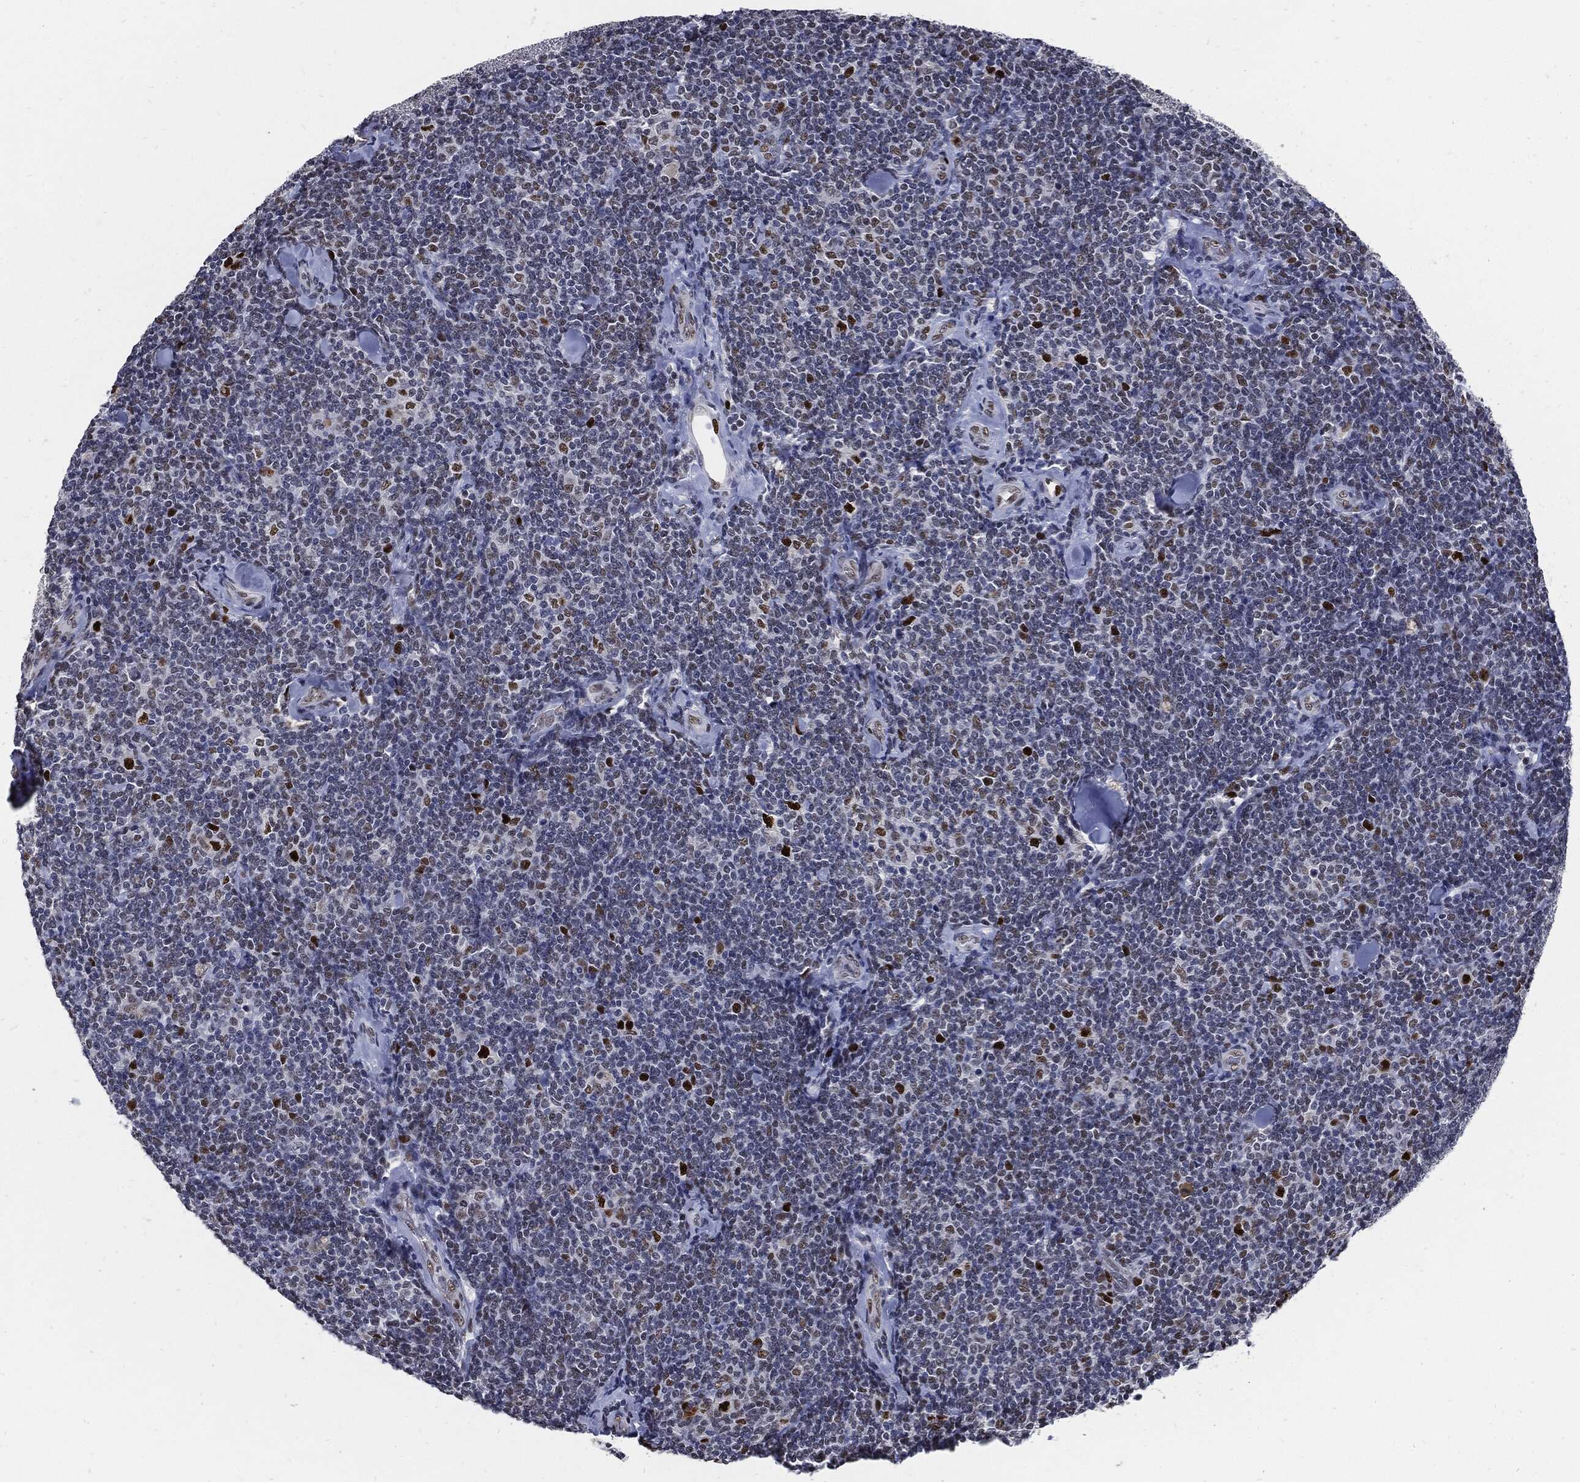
{"staining": {"intensity": "strong", "quantity": "<25%", "location": "nuclear"}, "tissue": "lymphoma", "cell_type": "Tumor cells", "image_type": "cancer", "snomed": [{"axis": "morphology", "description": "Malignant lymphoma, non-Hodgkin's type, Low grade"}, {"axis": "topography", "description": "Lymph node"}], "caption": "Low-grade malignant lymphoma, non-Hodgkin's type stained with IHC exhibits strong nuclear expression in approximately <25% of tumor cells.", "gene": "NBN", "patient": {"sex": "female", "age": 56}}